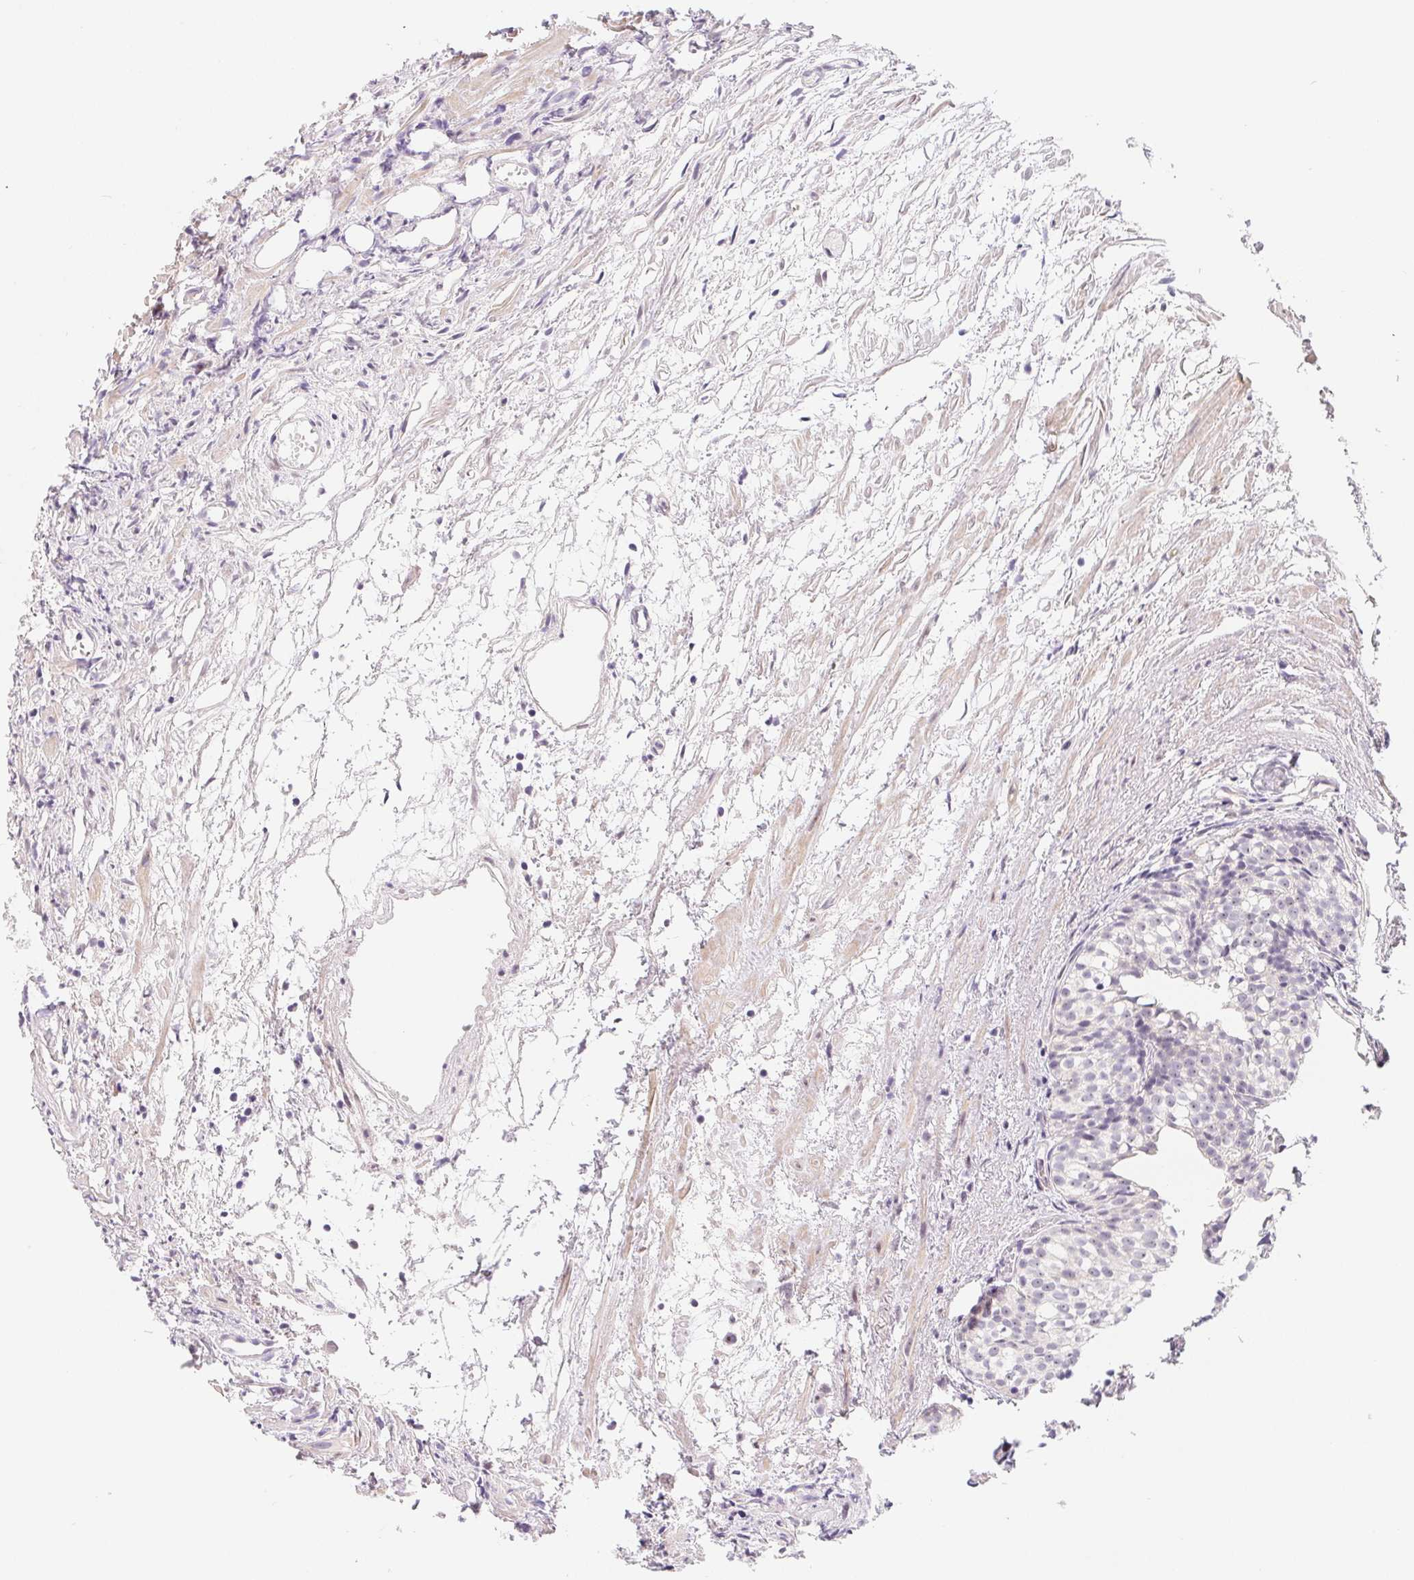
{"staining": {"intensity": "negative", "quantity": "none", "location": "none"}, "tissue": "prostate cancer", "cell_type": "Tumor cells", "image_type": "cancer", "snomed": [{"axis": "morphology", "description": "Adenocarcinoma, High grade"}, {"axis": "topography", "description": "Prostate"}], "caption": "Tumor cells show no significant expression in prostate cancer (adenocarcinoma (high-grade)).", "gene": "LCA5L", "patient": {"sex": "male", "age": 75}}